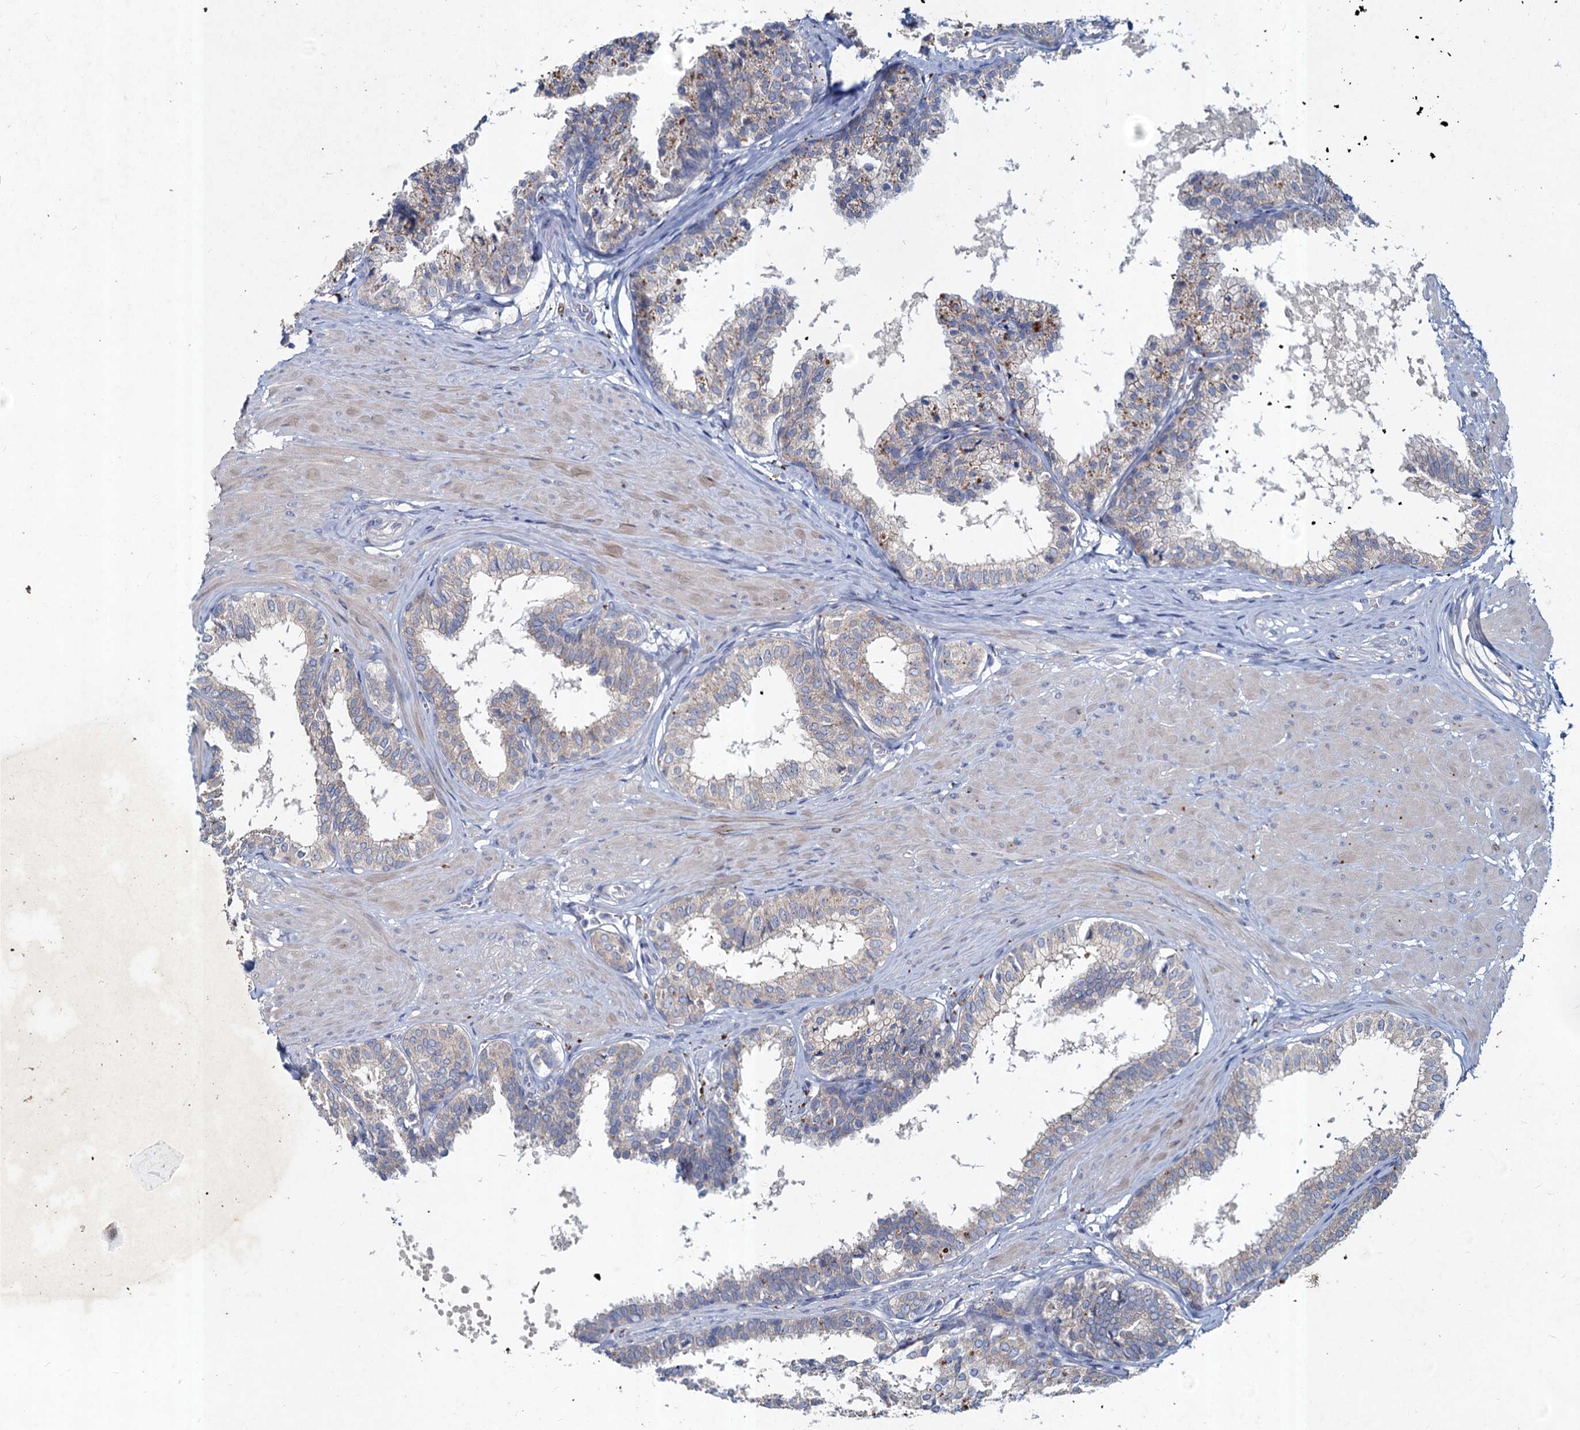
{"staining": {"intensity": "moderate", "quantity": "<25%", "location": "cytoplasmic/membranous"}, "tissue": "prostate", "cell_type": "Glandular cells", "image_type": "normal", "snomed": [{"axis": "morphology", "description": "Normal tissue, NOS"}, {"axis": "topography", "description": "Prostate"}], "caption": "Glandular cells exhibit low levels of moderate cytoplasmic/membranous staining in about <25% of cells in unremarkable prostate.", "gene": "TMX2", "patient": {"sex": "male", "age": 48}}